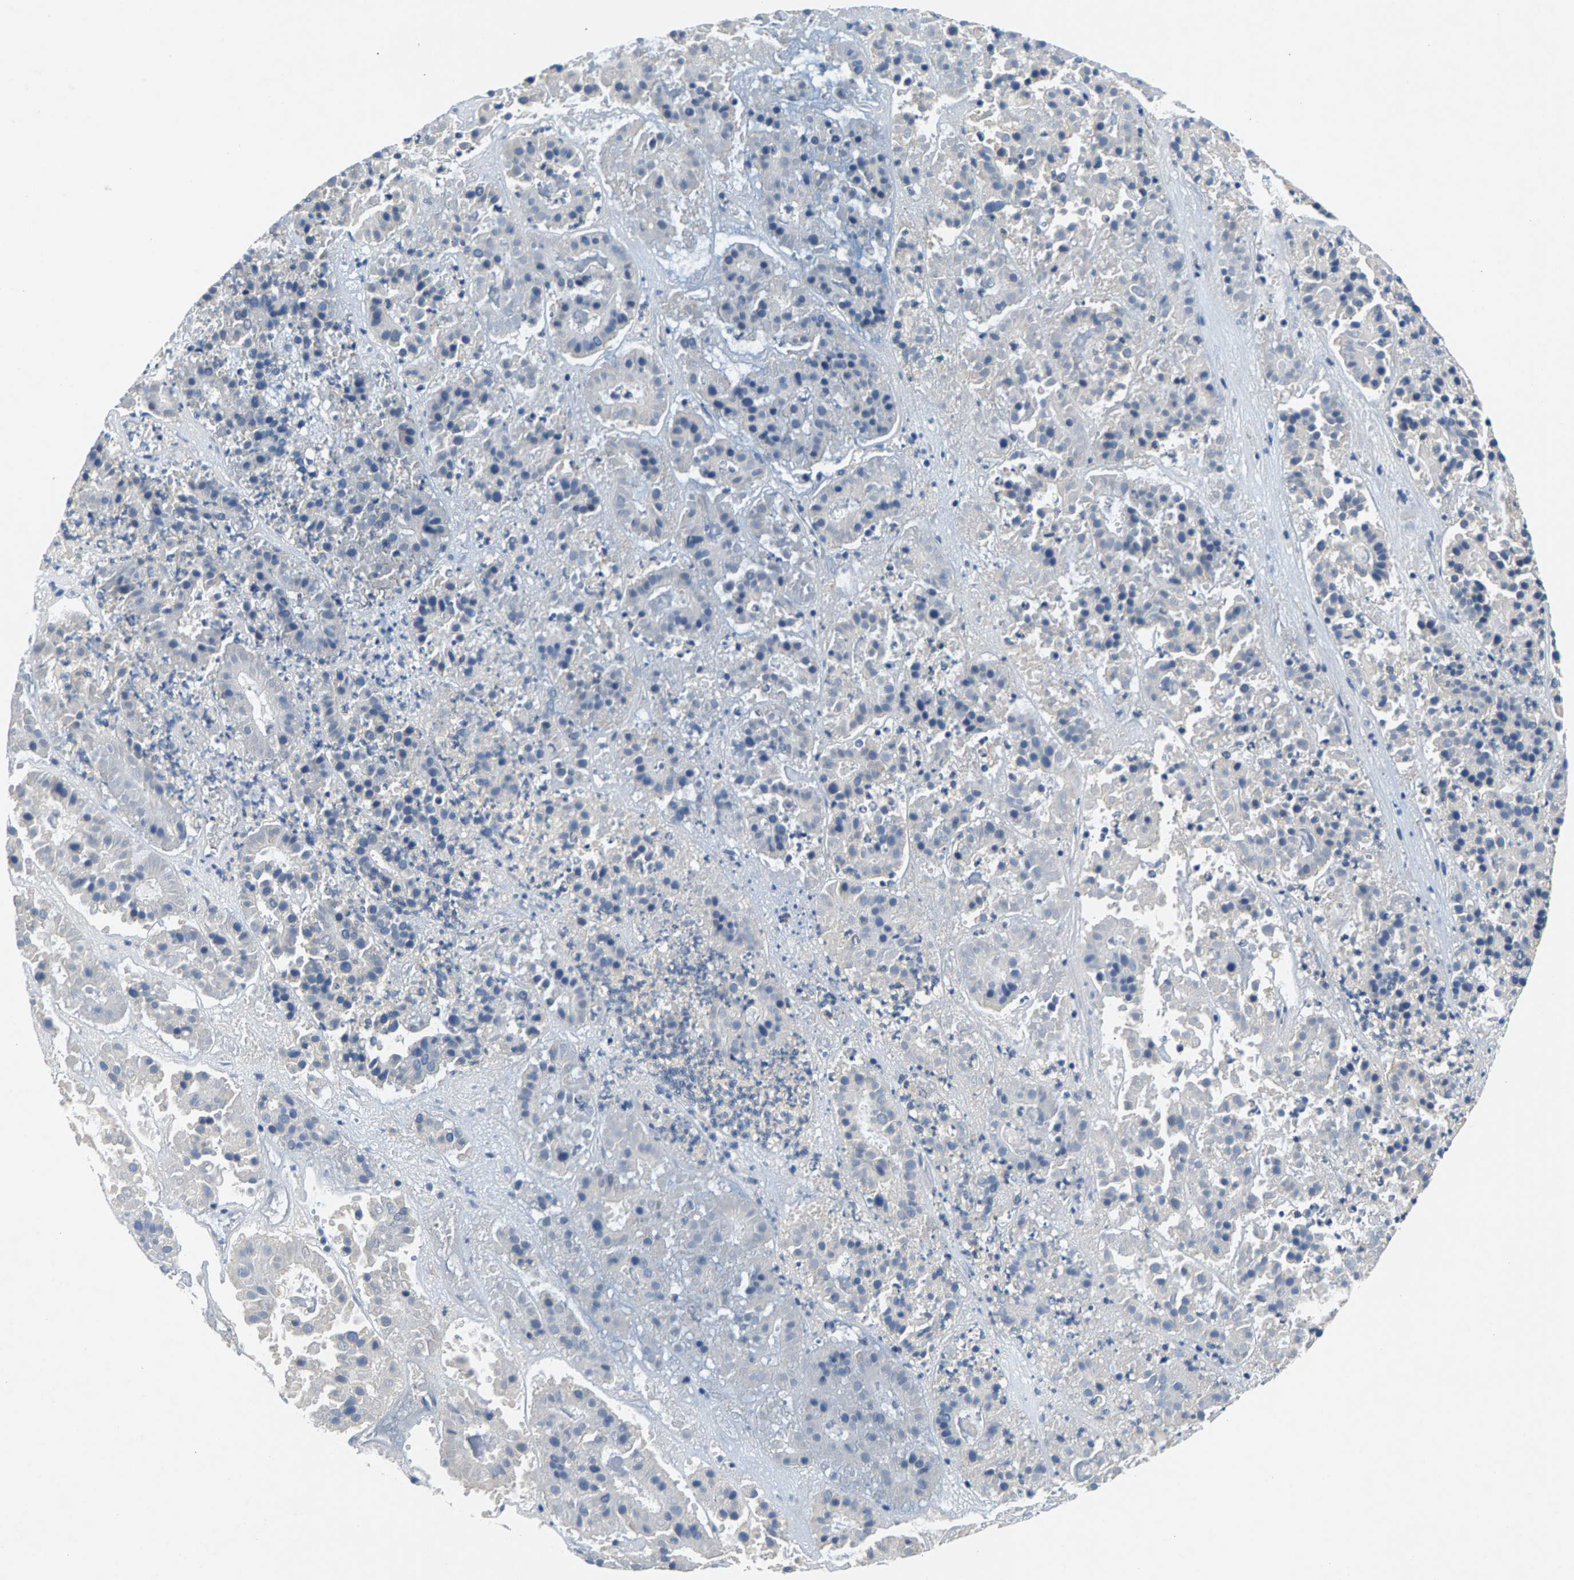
{"staining": {"intensity": "negative", "quantity": "none", "location": "none"}, "tissue": "pancreatic cancer", "cell_type": "Tumor cells", "image_type": "cancer", "snomed": [{"axis": "morphology", "description": "Adenocarcinoma, NOS"}, {"axis": "topography", "description": "Pancreas"}], "caption": "A photomicrograph of pancreatic cancer stained for a protein shows no brown staining in tumor cells.", "gene": "NT5C", "patient": {"sex": "male", "age": 50}}